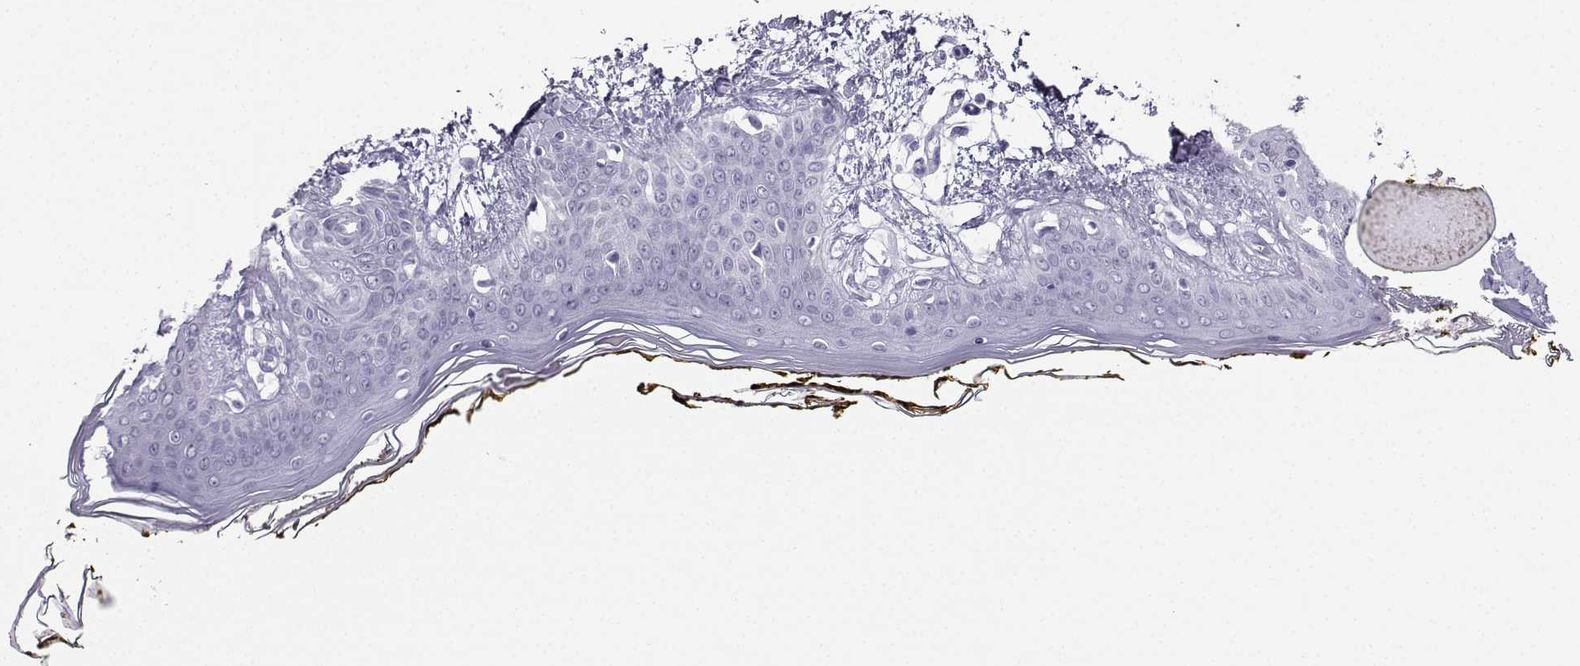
{"staining": {"intensity": "negative", "quantity": "none", "location": "none"}, "tissue": "skin", "cell_type": "Fibroblasts", "image_type": "normal", "snomed": [{"axis": "morphology", "description": "Normal tissue, NOS"}, {"axis": "topography", "description": "Skin"}], "caption": "IHC image of benign skin: skin stained with DAB (3,3'-diaminobenzidine) demonstrates no significant protein staining in fibroblasts. (Brightfield microscopy of DAB (3,3'-diaminobenzidine) immunohistochemistry (IHC) at high magnification).", "gene": "KIF17", "patient": {"sex": "female", "age": 34}}